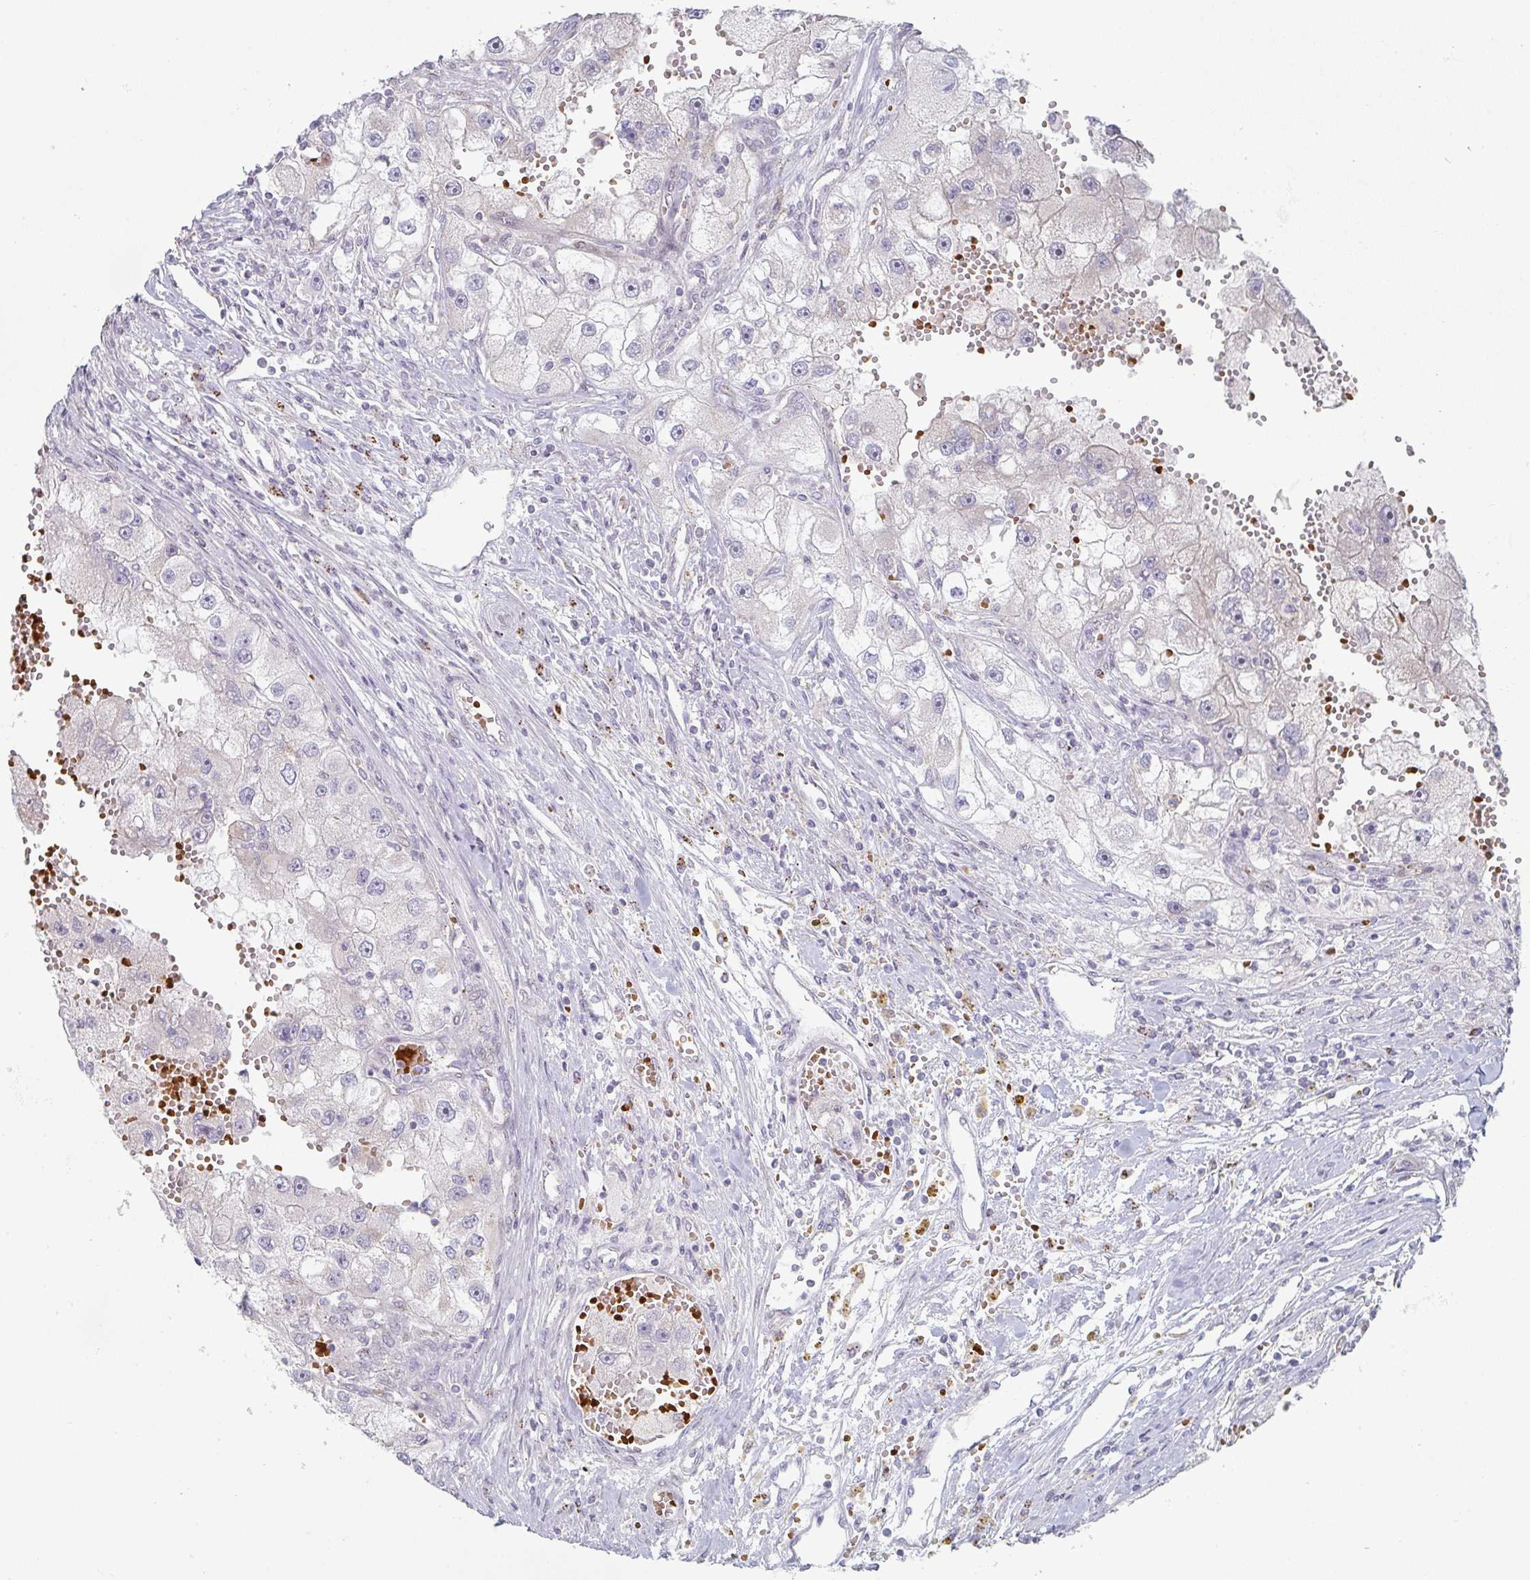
{"staining": {"intensity": "negative", "quantity": "none", "location": "none"}, "tissue": "renal cancer", "cell_type": "Tumor cells", "image_type": "cancer", "snomed": [{"axis": "morphology", "description": "Adenocarcinoma, NOS"}, {"axis": "topography", "description": "Kidney"}], "caption": "The immunohistochemistry image has no significant staining in tumor cells of adenocarcinoma (renal) tissue.", "gene": "ZNF526", "patient": {"sex": "male", "age": 63}}